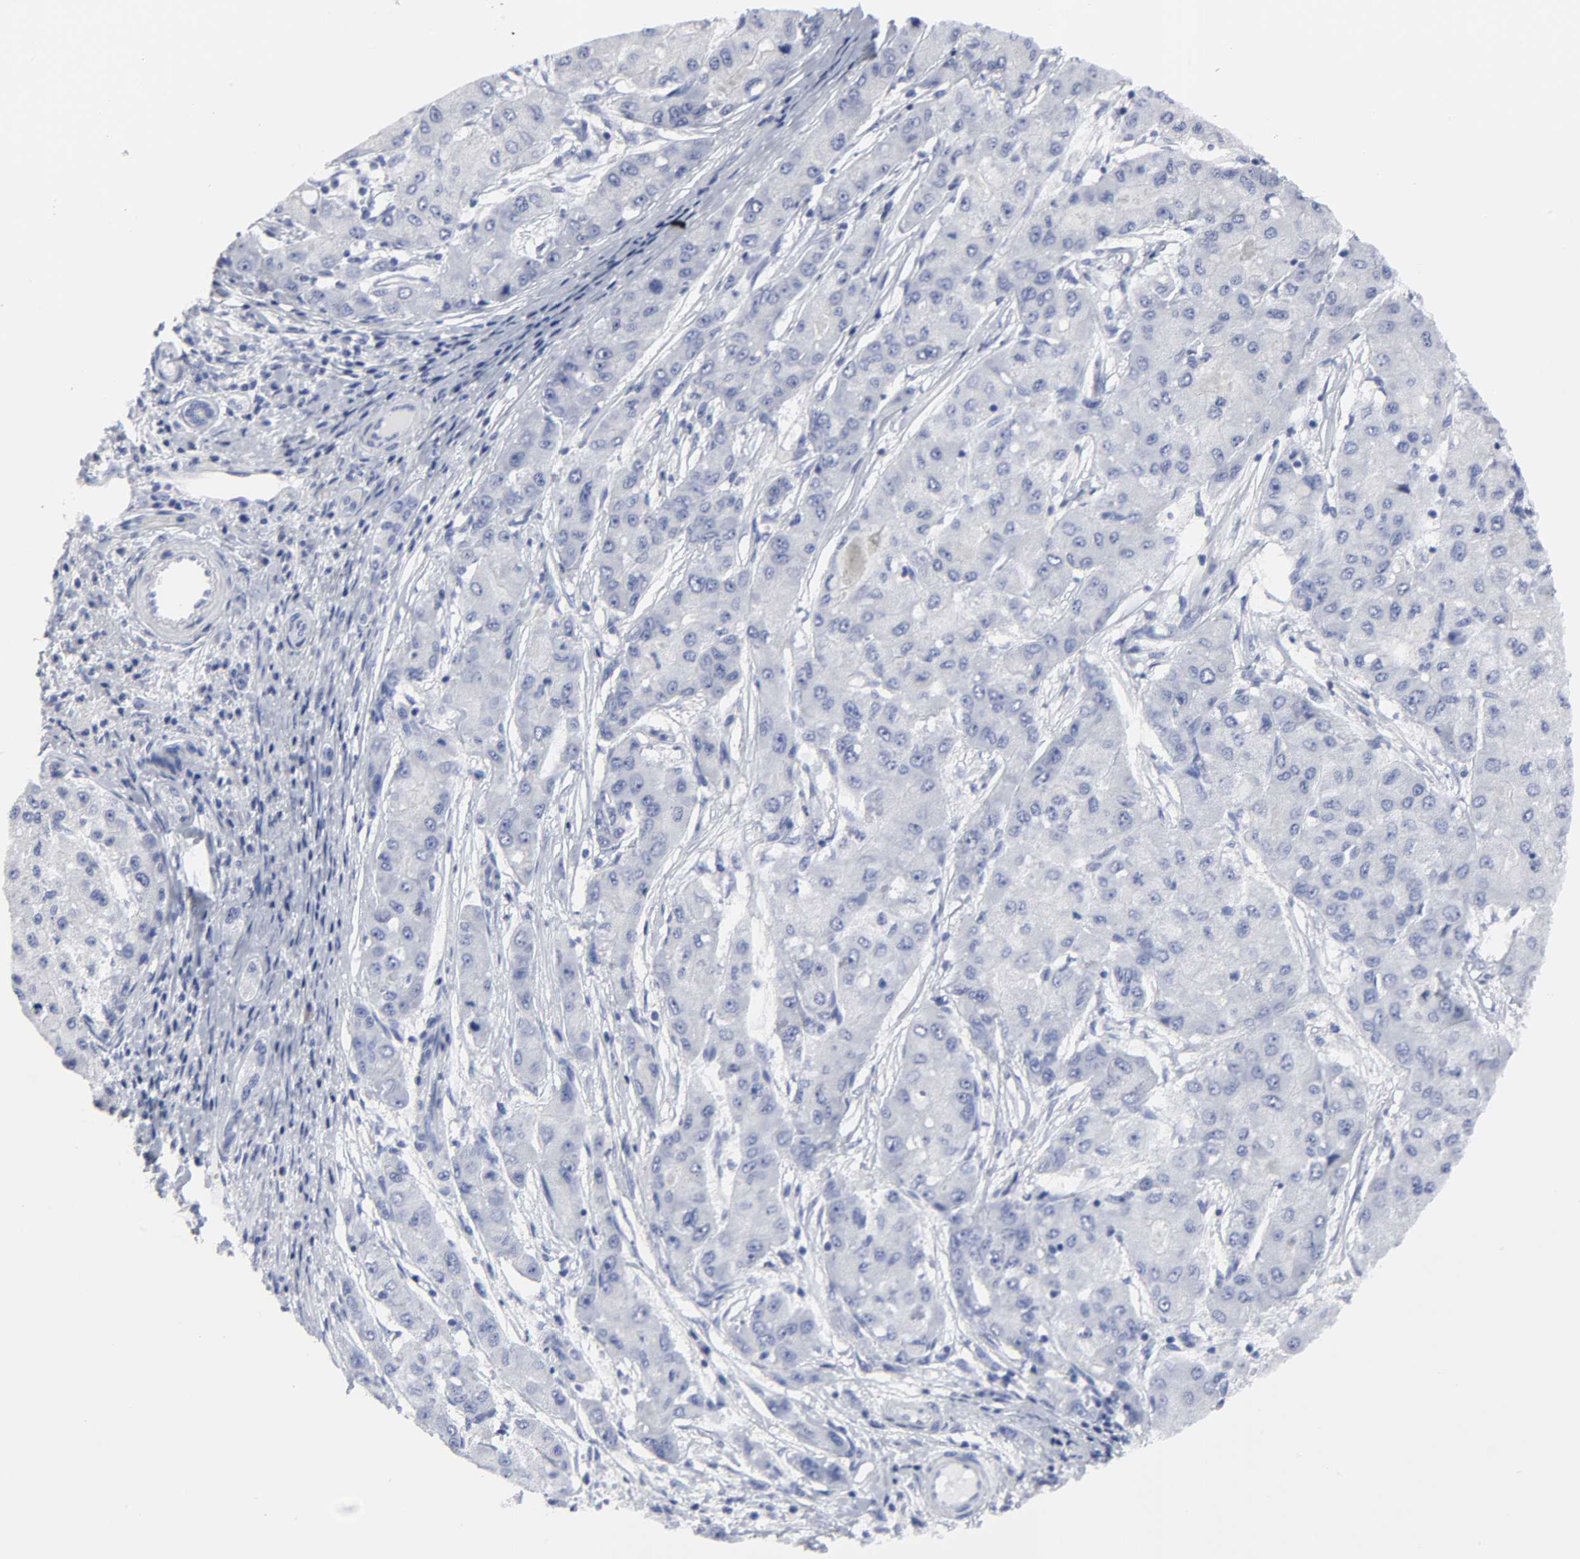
{"staining": {"intensity": "negative", "quantity": "none", "location": "none"}, "tissue": "liver cancer", "cell_type": "Tumor cells", "image_type": "cancer", "snomed": [{"axis": "morphology", "description": "Carcinoma, Hepatocellular, NOS"}, {"axis": "topography", "description": "Liver"}], "caption": "DAB (3,3'-diaminobenzidine) immunohistochemical staining of liver hepatocellular carcinoma reveals no significant staining in tumor cells.", "gene": "HNF4A", "patient": {"sex": "male", "age": 80}}